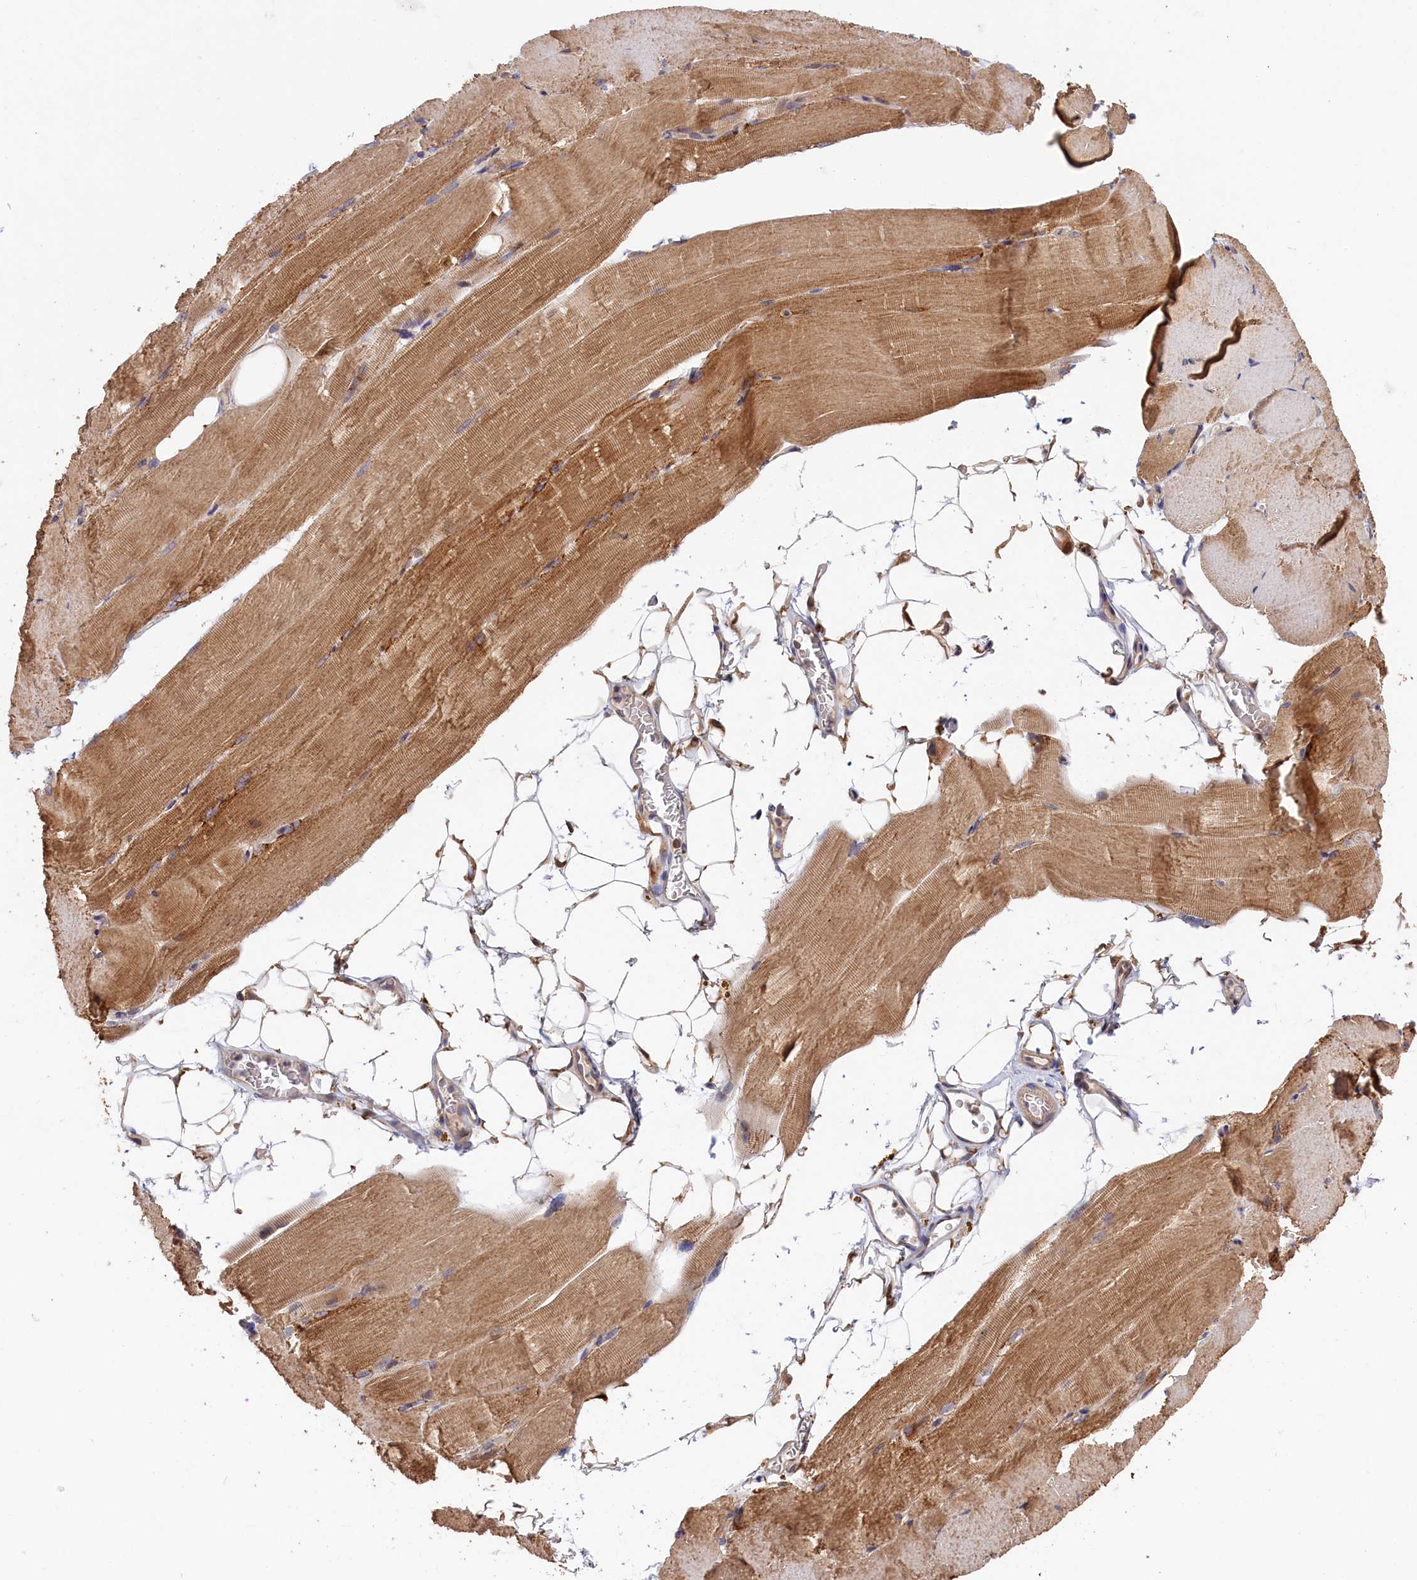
{"staining": {"intensity": "moderate", "quantity": ">75%", "location": "cytoplasmic/membranous"}, "tissue": "skeletal muscle", "cell_type": "Myocytes", "image_type": "normal", "snomed": [{"axis": "morphology", "description": "Normal tissue, NOS"}, {"axis": "topography", "description": "Skeletal muscle"}, {"axis": "topography", "description": "Parathyroid gland"}], "caption": "Immunohistochemistry image of normal skeletal muscle: skeletal muscle stained using immunohistochemistry (IHC) demonstrates medium levels of moderate protein expression localized specifically in the cytoplasmic/membranous of myocytes, appearing as a cytoplasmic/membranous brown color.", "gene": "CEP44", "patient": {"sex": "female", "age": 37}}